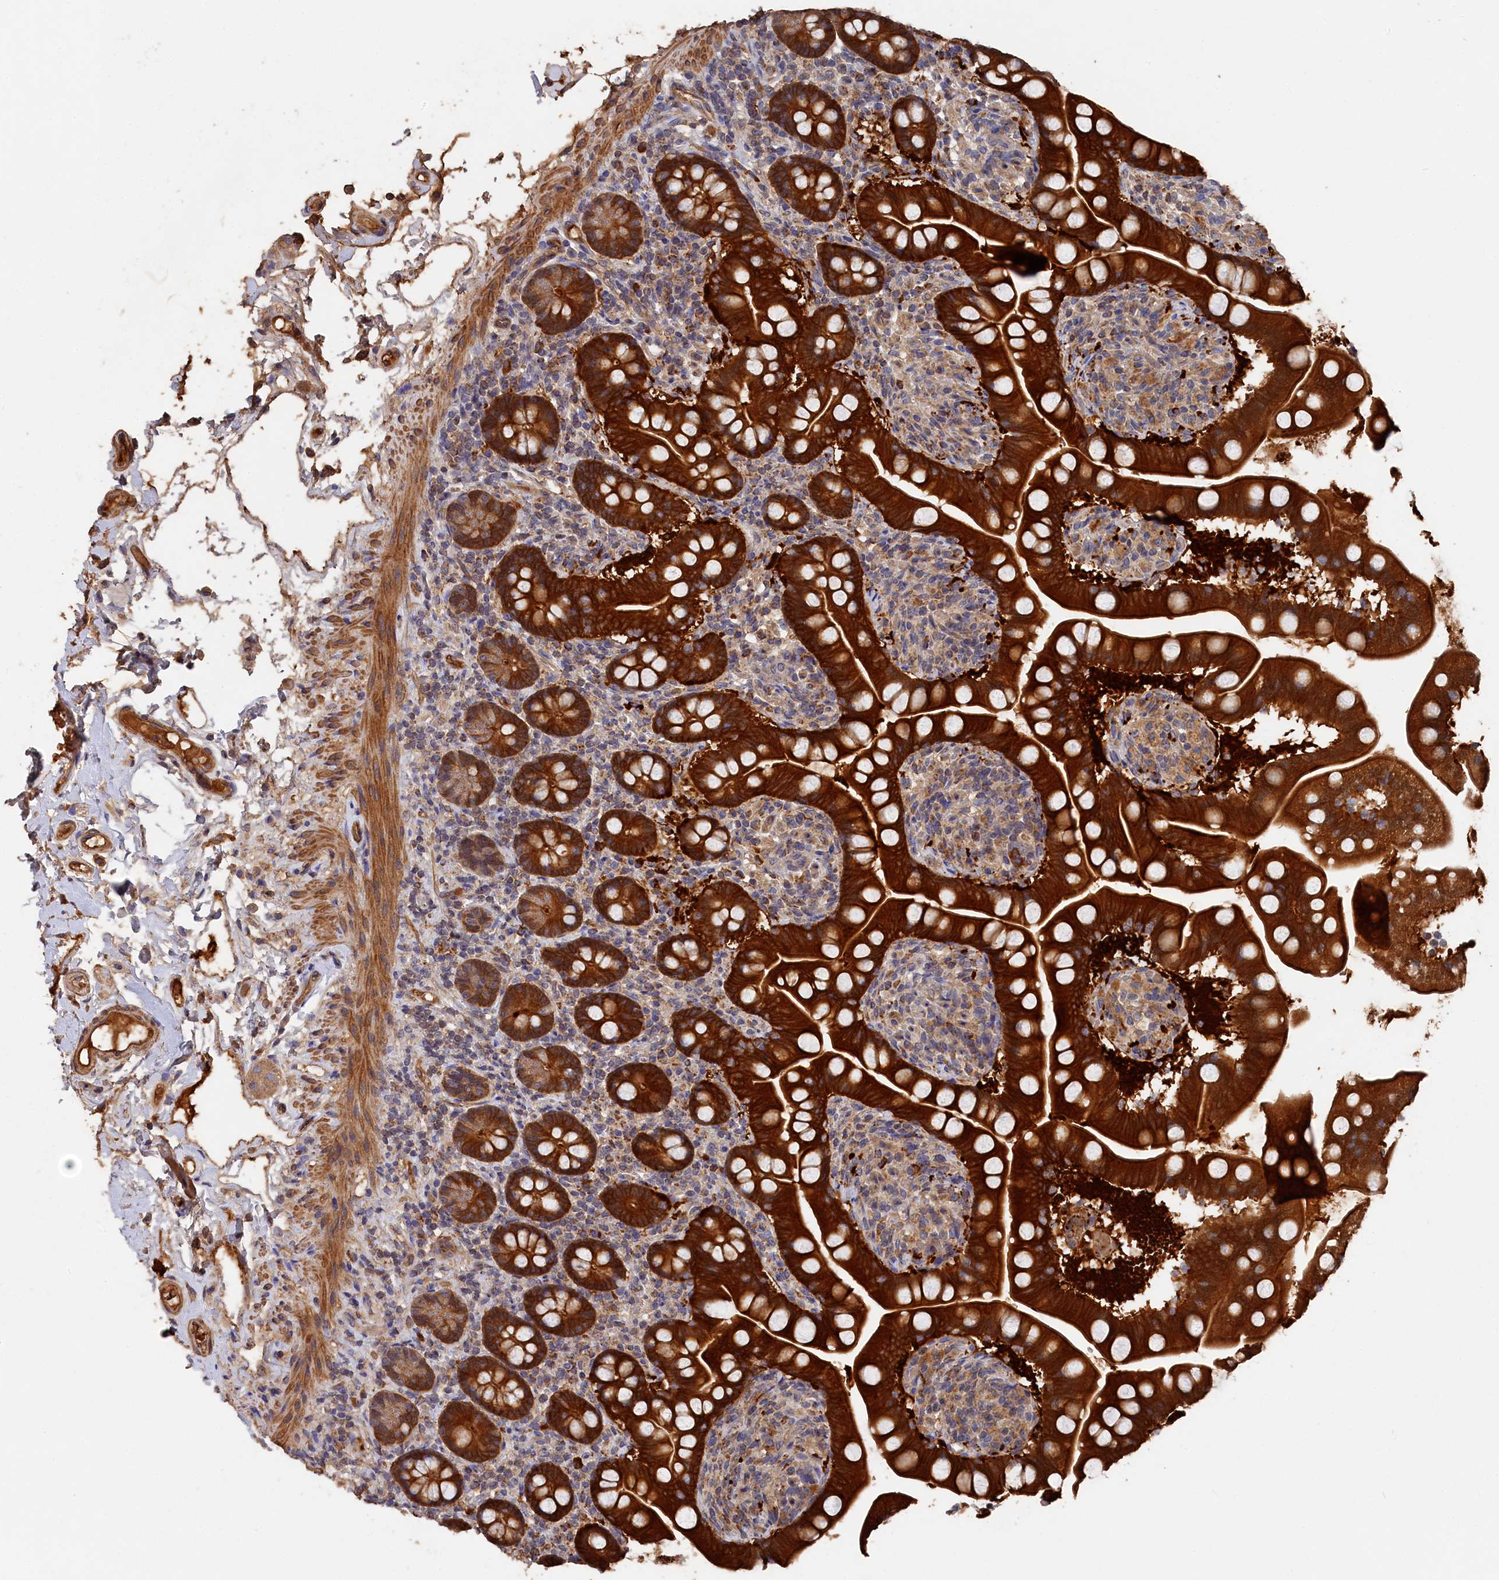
{"staining": {"intensity": "strong", "quantity": ">75%", "location": "cytoplasmic/membranous"}, "tissue": "small intestine", "cell_type": "Glandular cells", "image_type": "normal", "snomed": [{"axis": "morphology", "description": "Normal tissue, NOS"}, {"axis": "topography", "description": "Small intestine"}], "caption": "Immunohistochemical staining of normal human small intestine reveals >75% levels of strong cytoplasmic/membranous protein positivity in about >75% of glandular cells.", "gene": "DHRS11", "patient": {"sex": "female", "age": 64}}